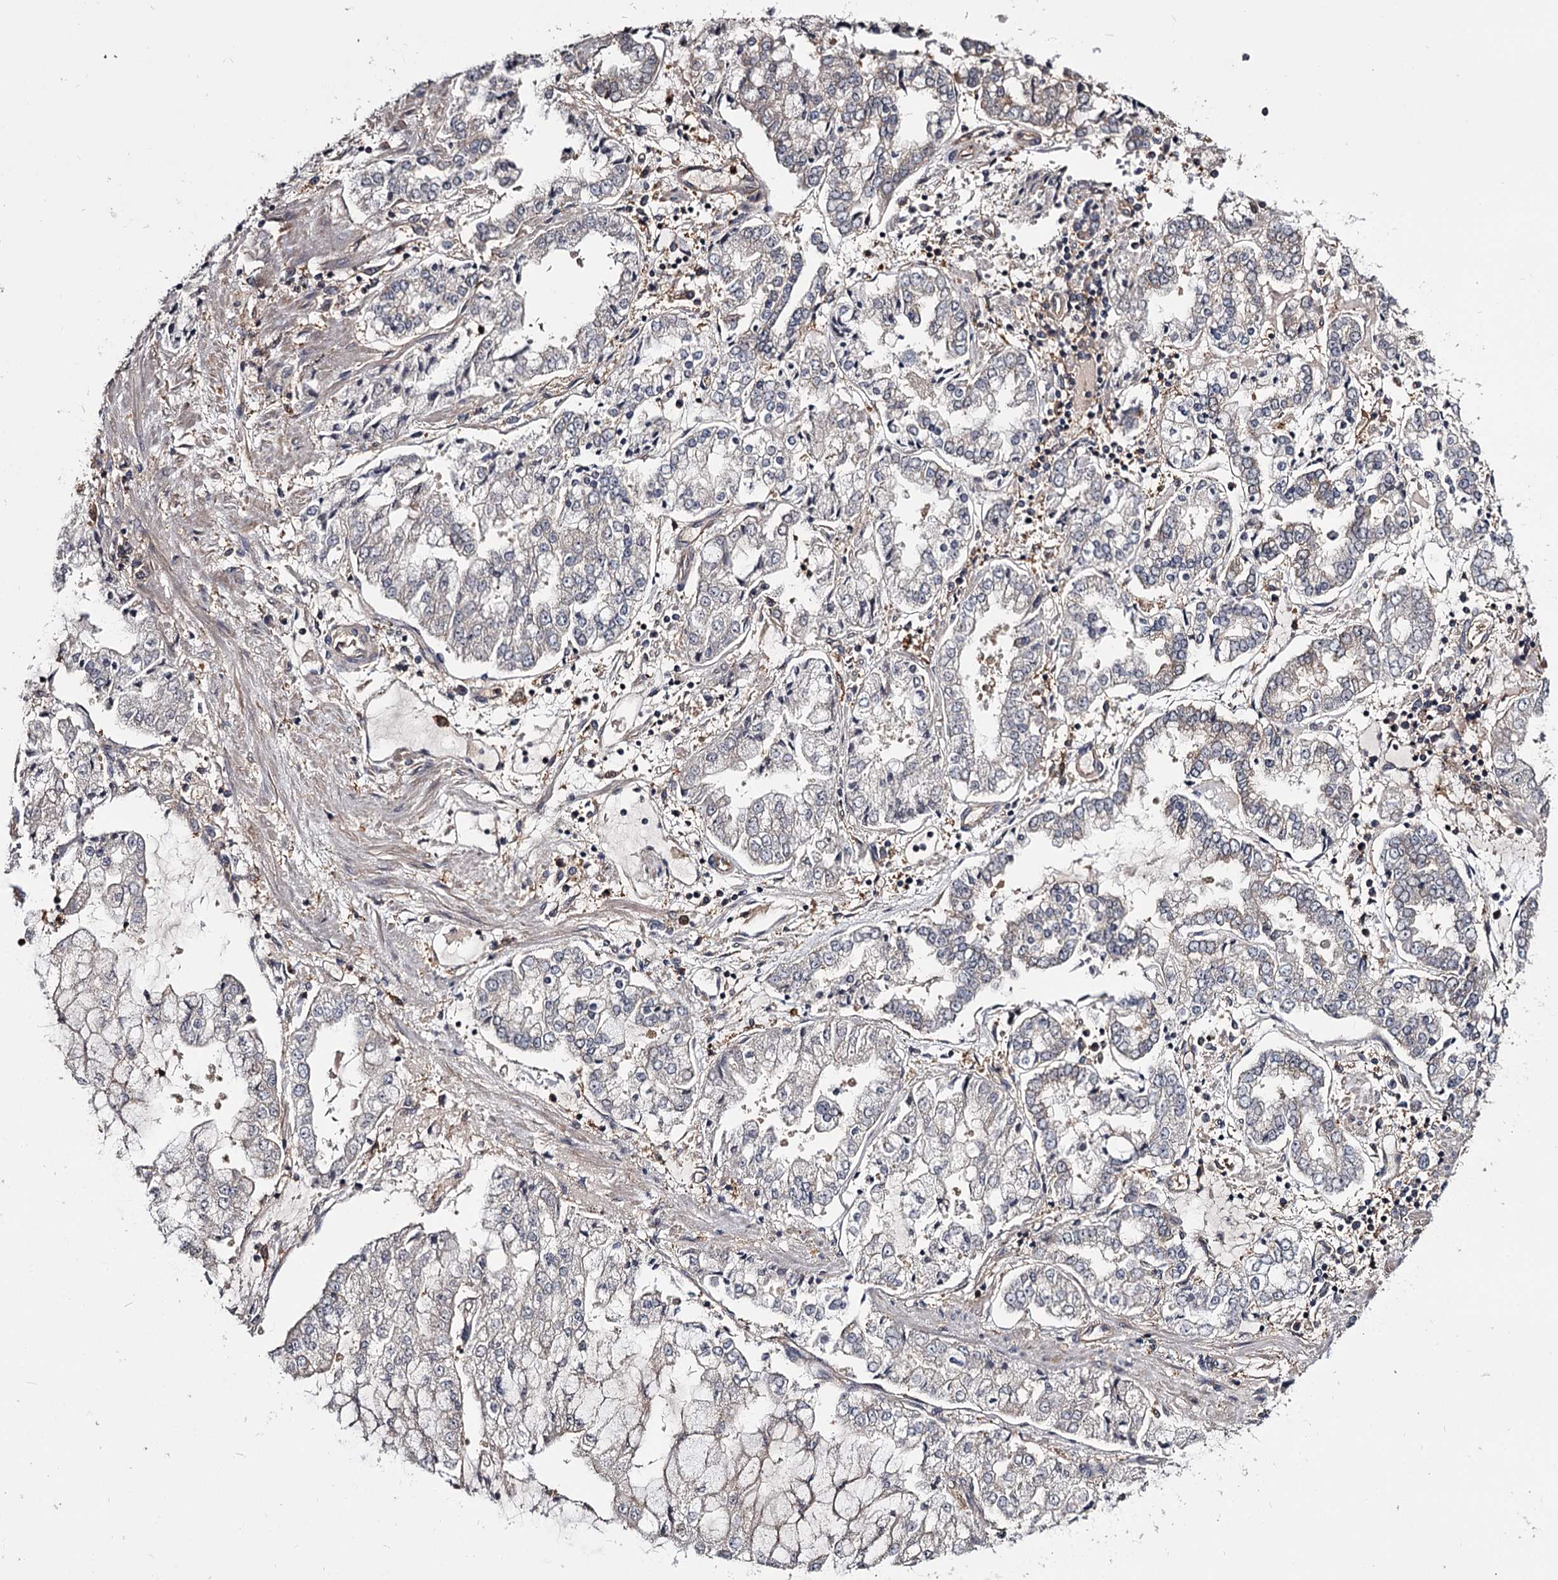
{"staining": {"intensity": "negative", "quantity": "none", "location": "none"}, "tissue": "stomach cancer", "cell_type": "Tumor cells", "image_type": "cancer", "snomed": [{"axis": "morphology", "description": "Adenocarcinoma, NOS"}, {"axis": "topography", "description": "Stomach"}], "caption": "Immunohistochemistry (IHC) of human stomach cancer demonstrates no expression in tumor cells.", "gene": "GSTO1", "patient": {"sex": "male", "age": 76}}